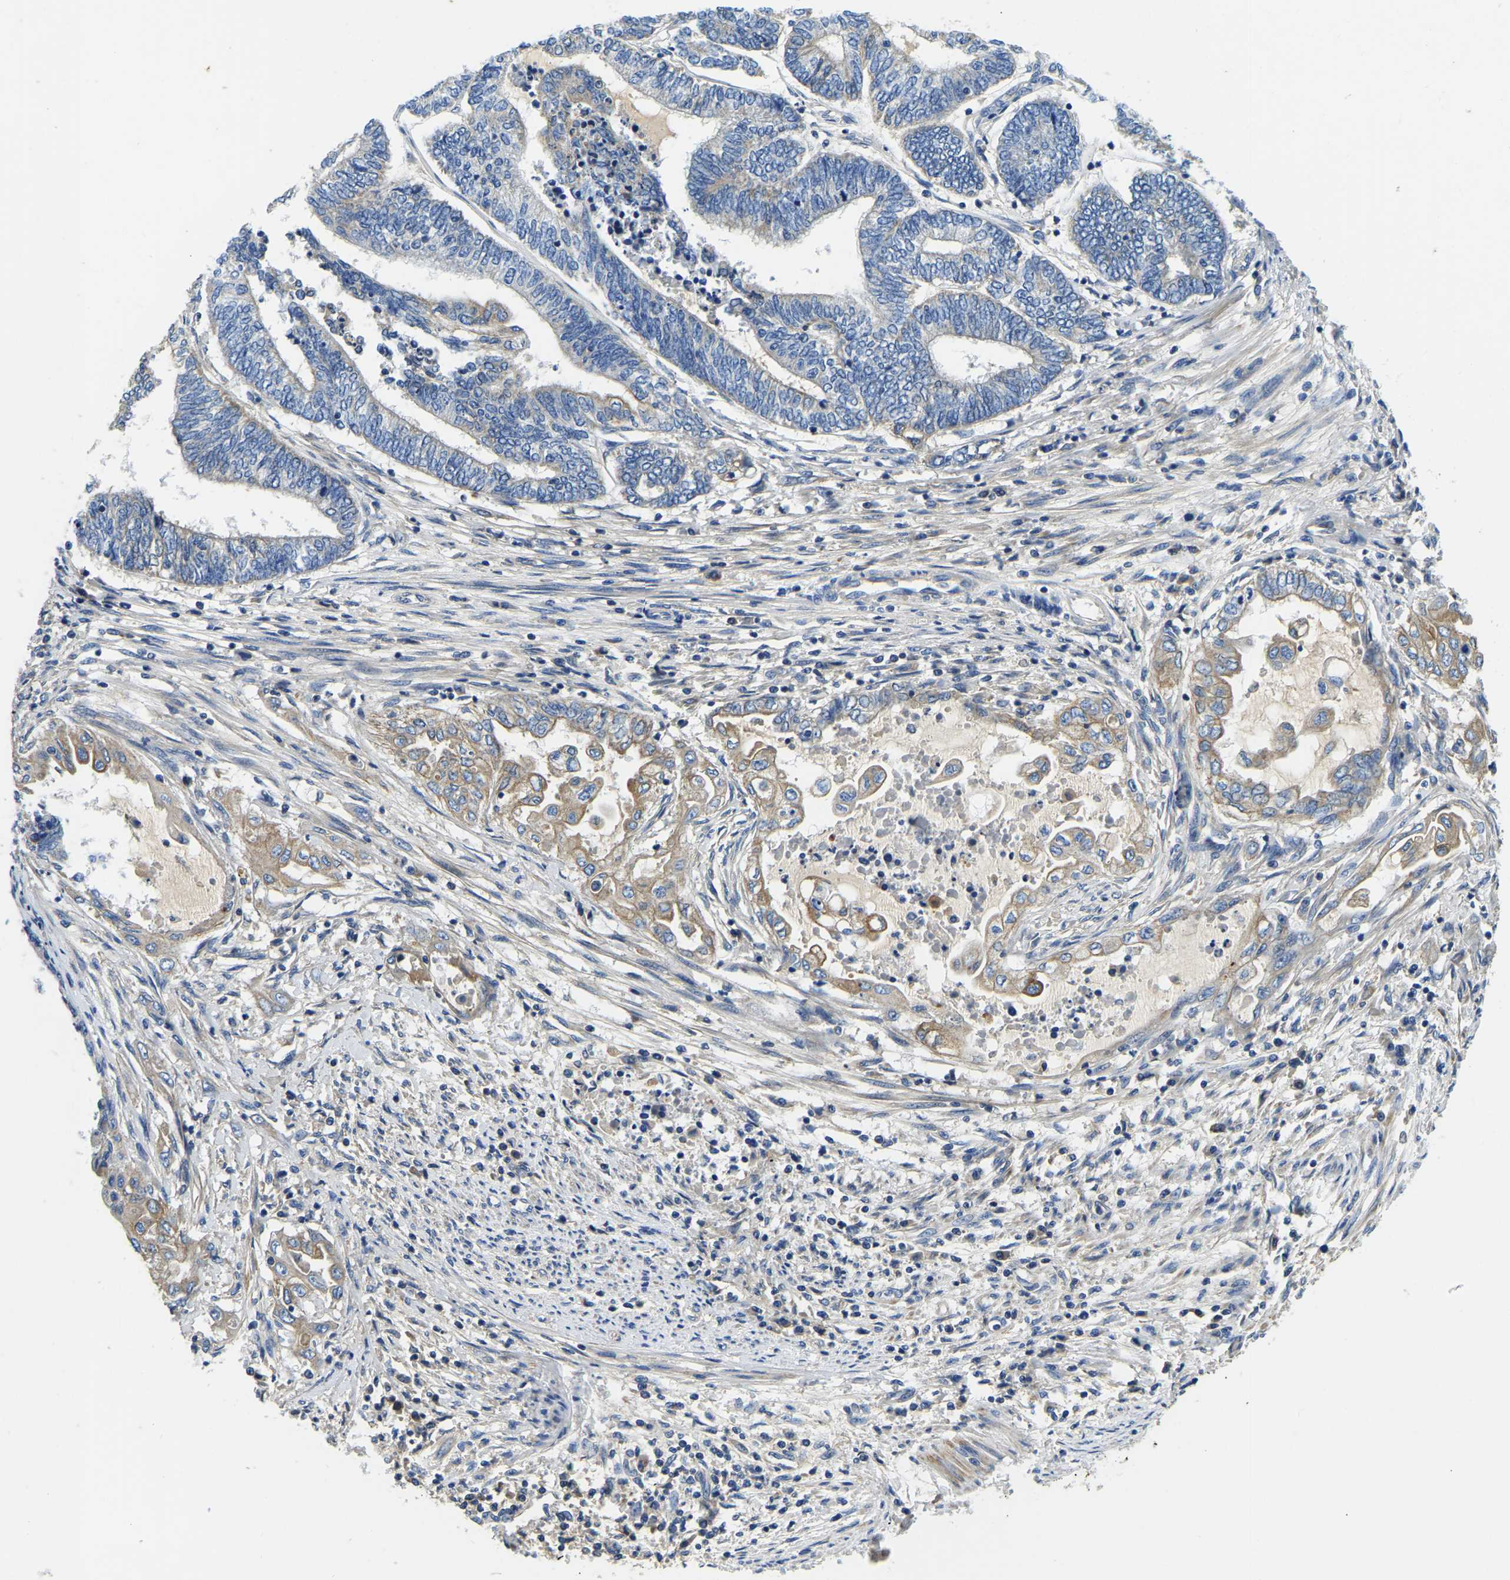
{"staining": {"intensity": "moderate", "quantity": "<25%", "location": "cytoplasmic/membranous"}, "tissue": "endometrial cancer", "cell_type": "Tumor cells", "image_type": "cancer", "snomed": [{"axis": "morphology", "description": "Adenocarcinoma, NOS"}, {"axis": "topography", "description": "Uterus"}, {"axis": "topography", "description": "Endometrium"}], "caption": "Immunohistochemistry (IHC) image of neoplastic tissue: adenocarcinoma (endometrial) stained using immunohistochemistry demonstrates low levels of moderate protein expression localized specifically in the cytoplasmic/membranous of tumor cells, appearing as a cytoplasmic/membranous brown color.", "gene": "STAT2", "patient": {"sex": "female", "age": 70}}